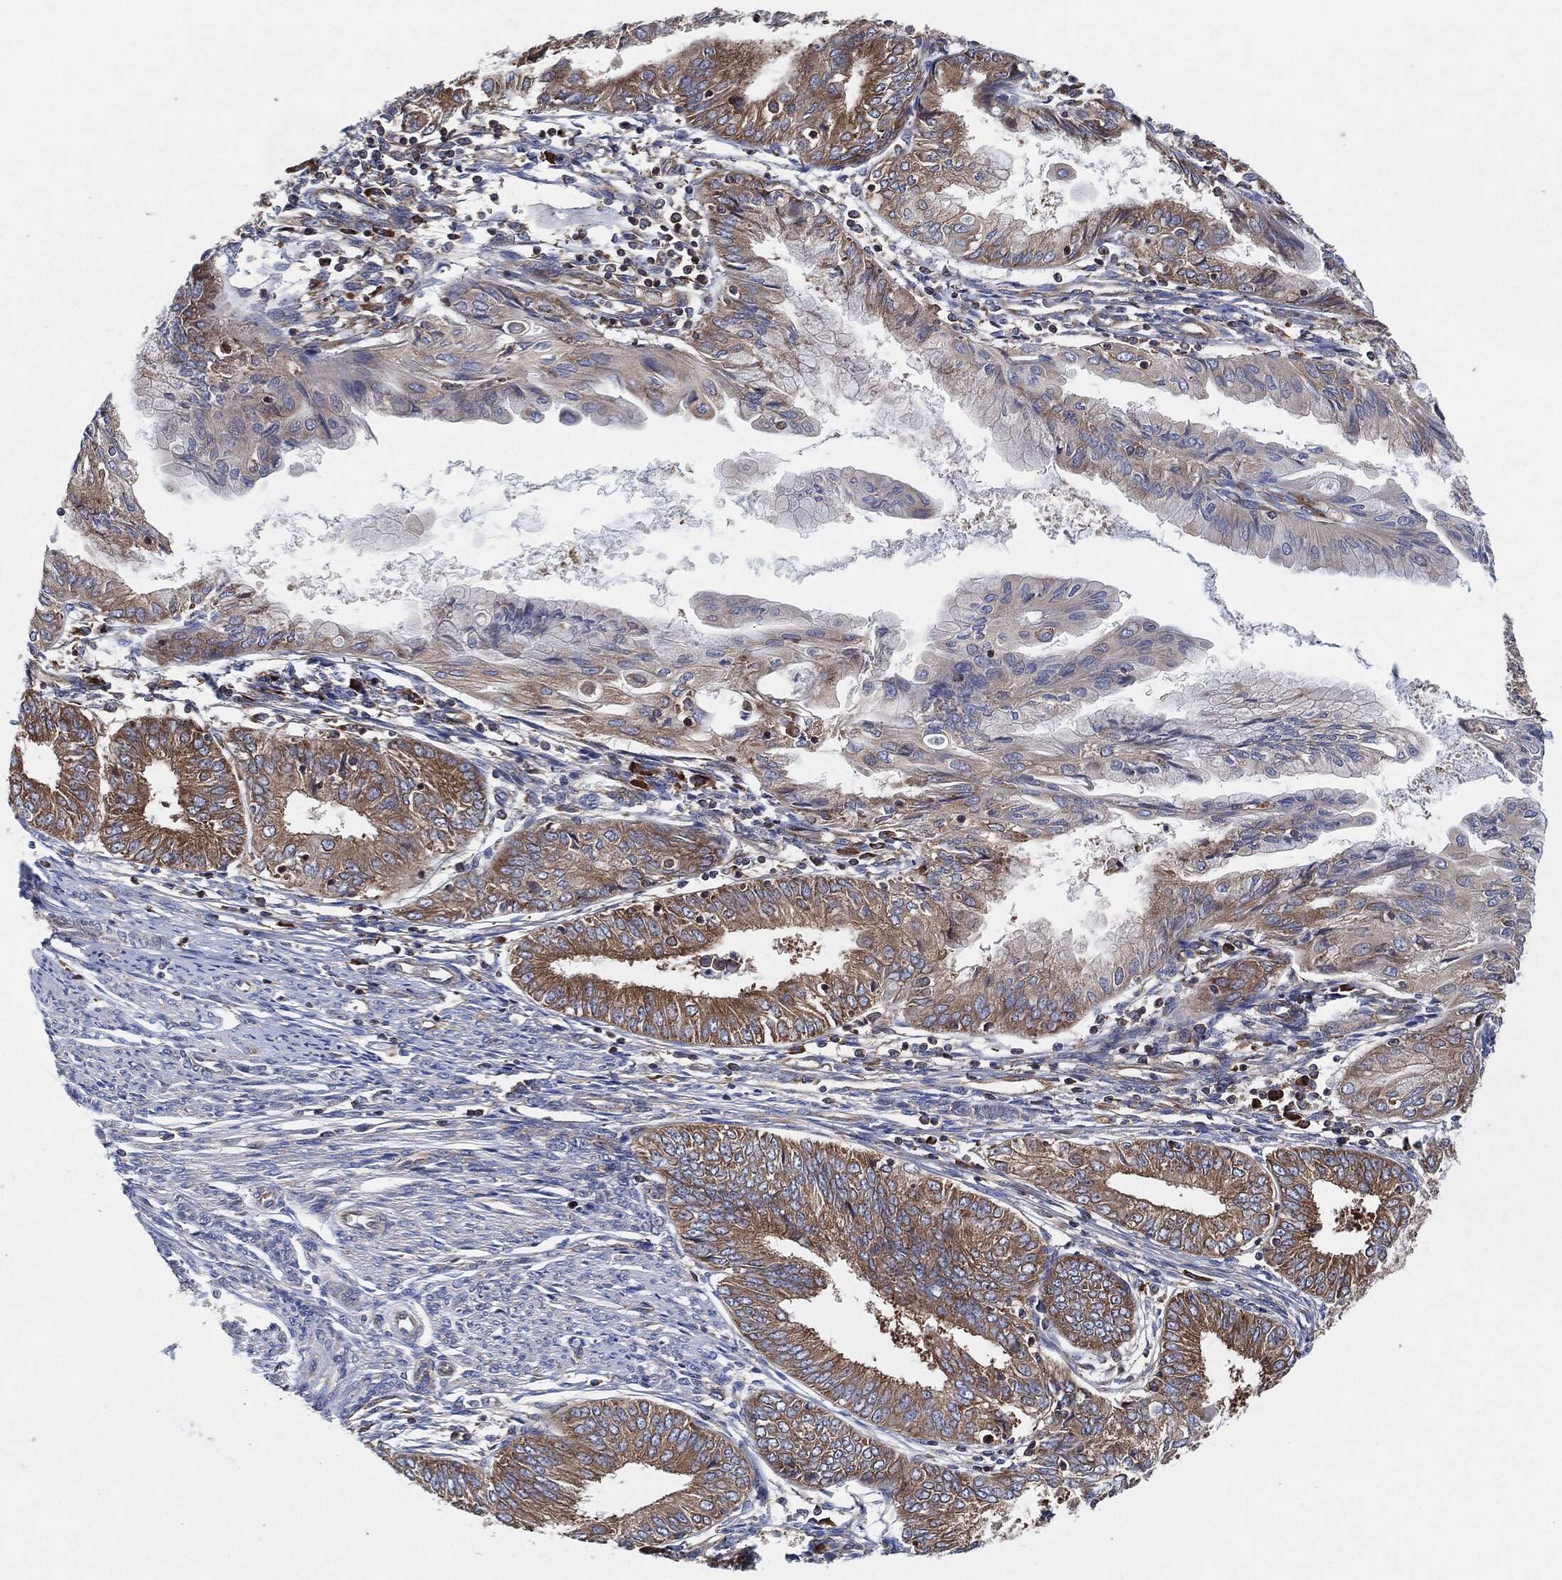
{"staining": {"intensity": "moderate", "quantity": "<25%", "location": "cytoplasmic/membranous"}, "tissue": "endometrial cancer", "cell_type": "Tumor cells", "image_type": "cancer", "snomed": [{"axis": "morphology", "description": "Adenocarcinoma, NOS"}, {"axis": "topography", "description": "Endometrium"}], "caption": "Immunohistochemistry (IHC) of endometrial adenocarcinoma displays low levels of moderate cytoplasmic/membranous staining in approximately <25% of tumor cells.", "gene": "EIF2S2", "patient": {"sex": "female", "age": 68}}